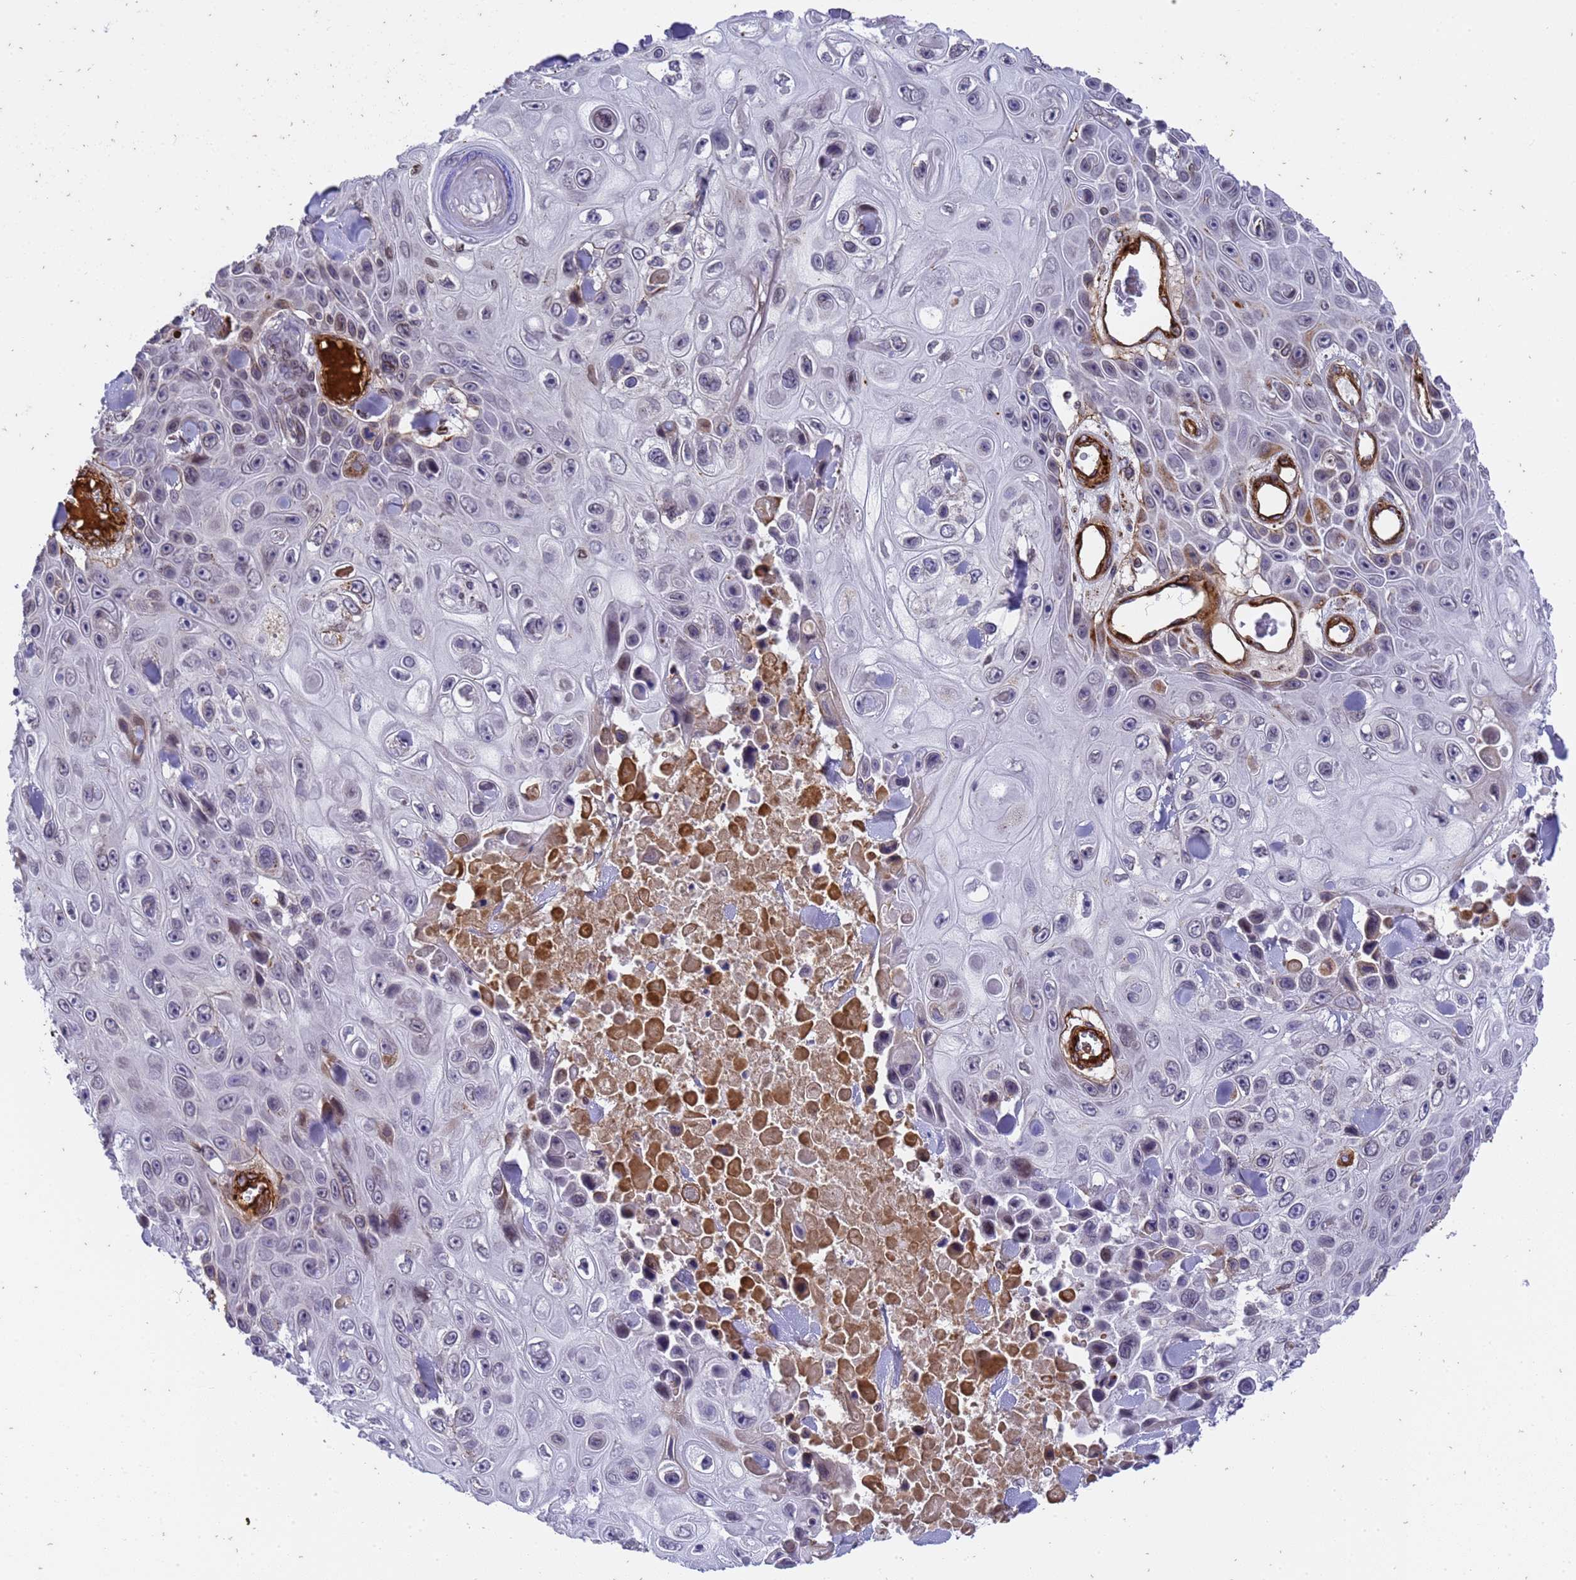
{"staining": {"intensity": "negative", "quantity": "none", "location": "none"}, "tissue": "skin cancer", "cell_type": "Tumor cells", "image_type": "cancer", "snomed": [{"axis": "morphology", "description": "Squamous cell carcinoma, NOS"}, {"axis": "topography", "description": "Skin"}], "caption": "Immunohistochemistry (IHC) of skin cancer shows no expression in tumor cells.", "gene": "IGFBP7", "patient": {"sex": "male", "age": 82}}